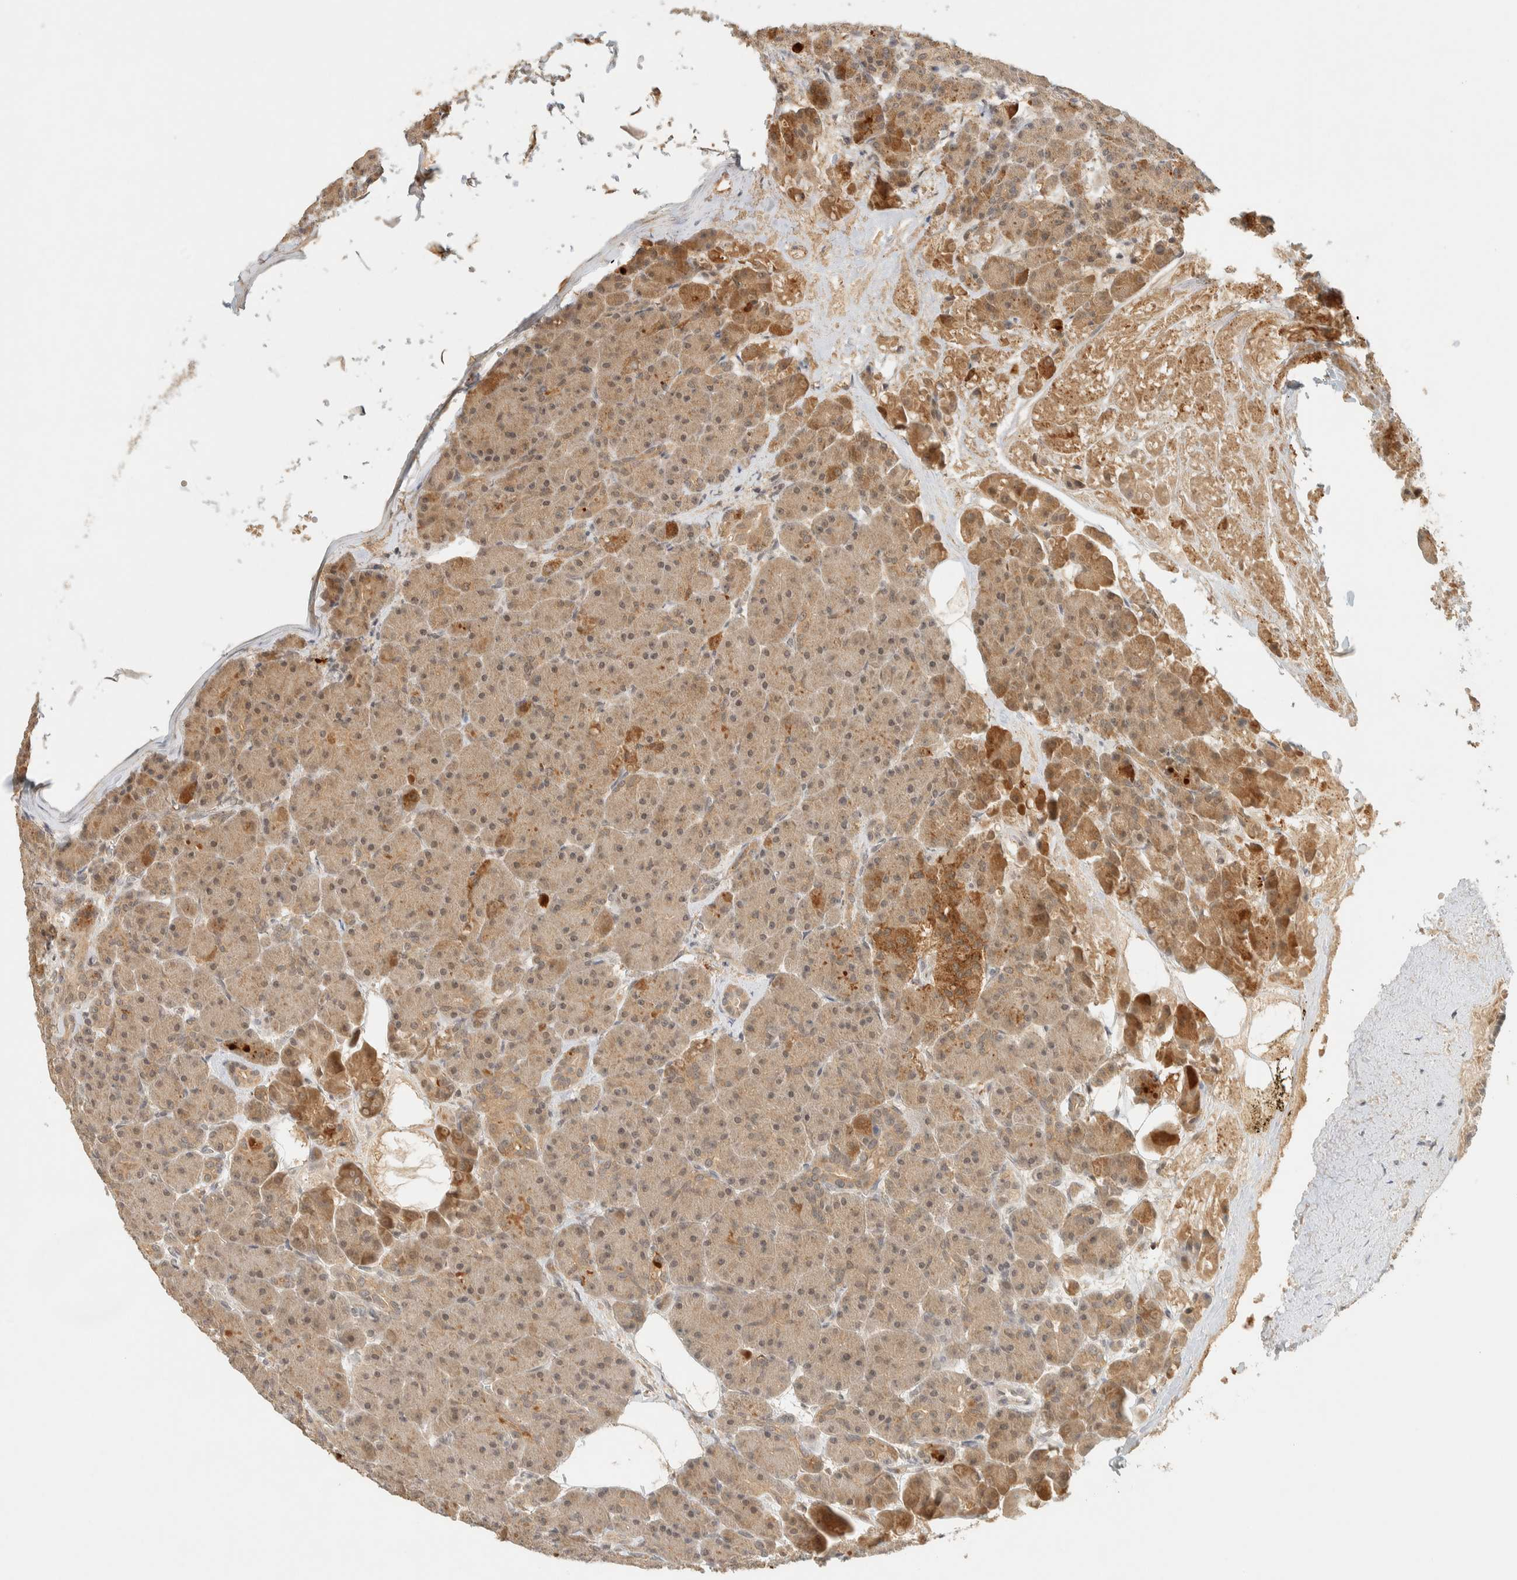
{"staining": {"intensity": "moderate", "quantity": ">75%", "location": "cytoplasmic/membranous,nuclear"}, "tissue": "pancreas", "cell_type": "Exocrine glandular cells", "image_type": "normal", "snomed": [{"axis": "morphology", "description": "Normal tissue, NOS"}, {"axis": "topography", "description": "Pancreas"}], "caption": "IHC (DAB (3,3'-diaminobenzidine)) staining of unremarkable human pancreas shows moderate cytoplasmic/membranous,nuclear protein positivity in about >75% of exocrine glandular cells.", "gene": "KIFAP3", "patient": {"sex": "male", "age": 63}}